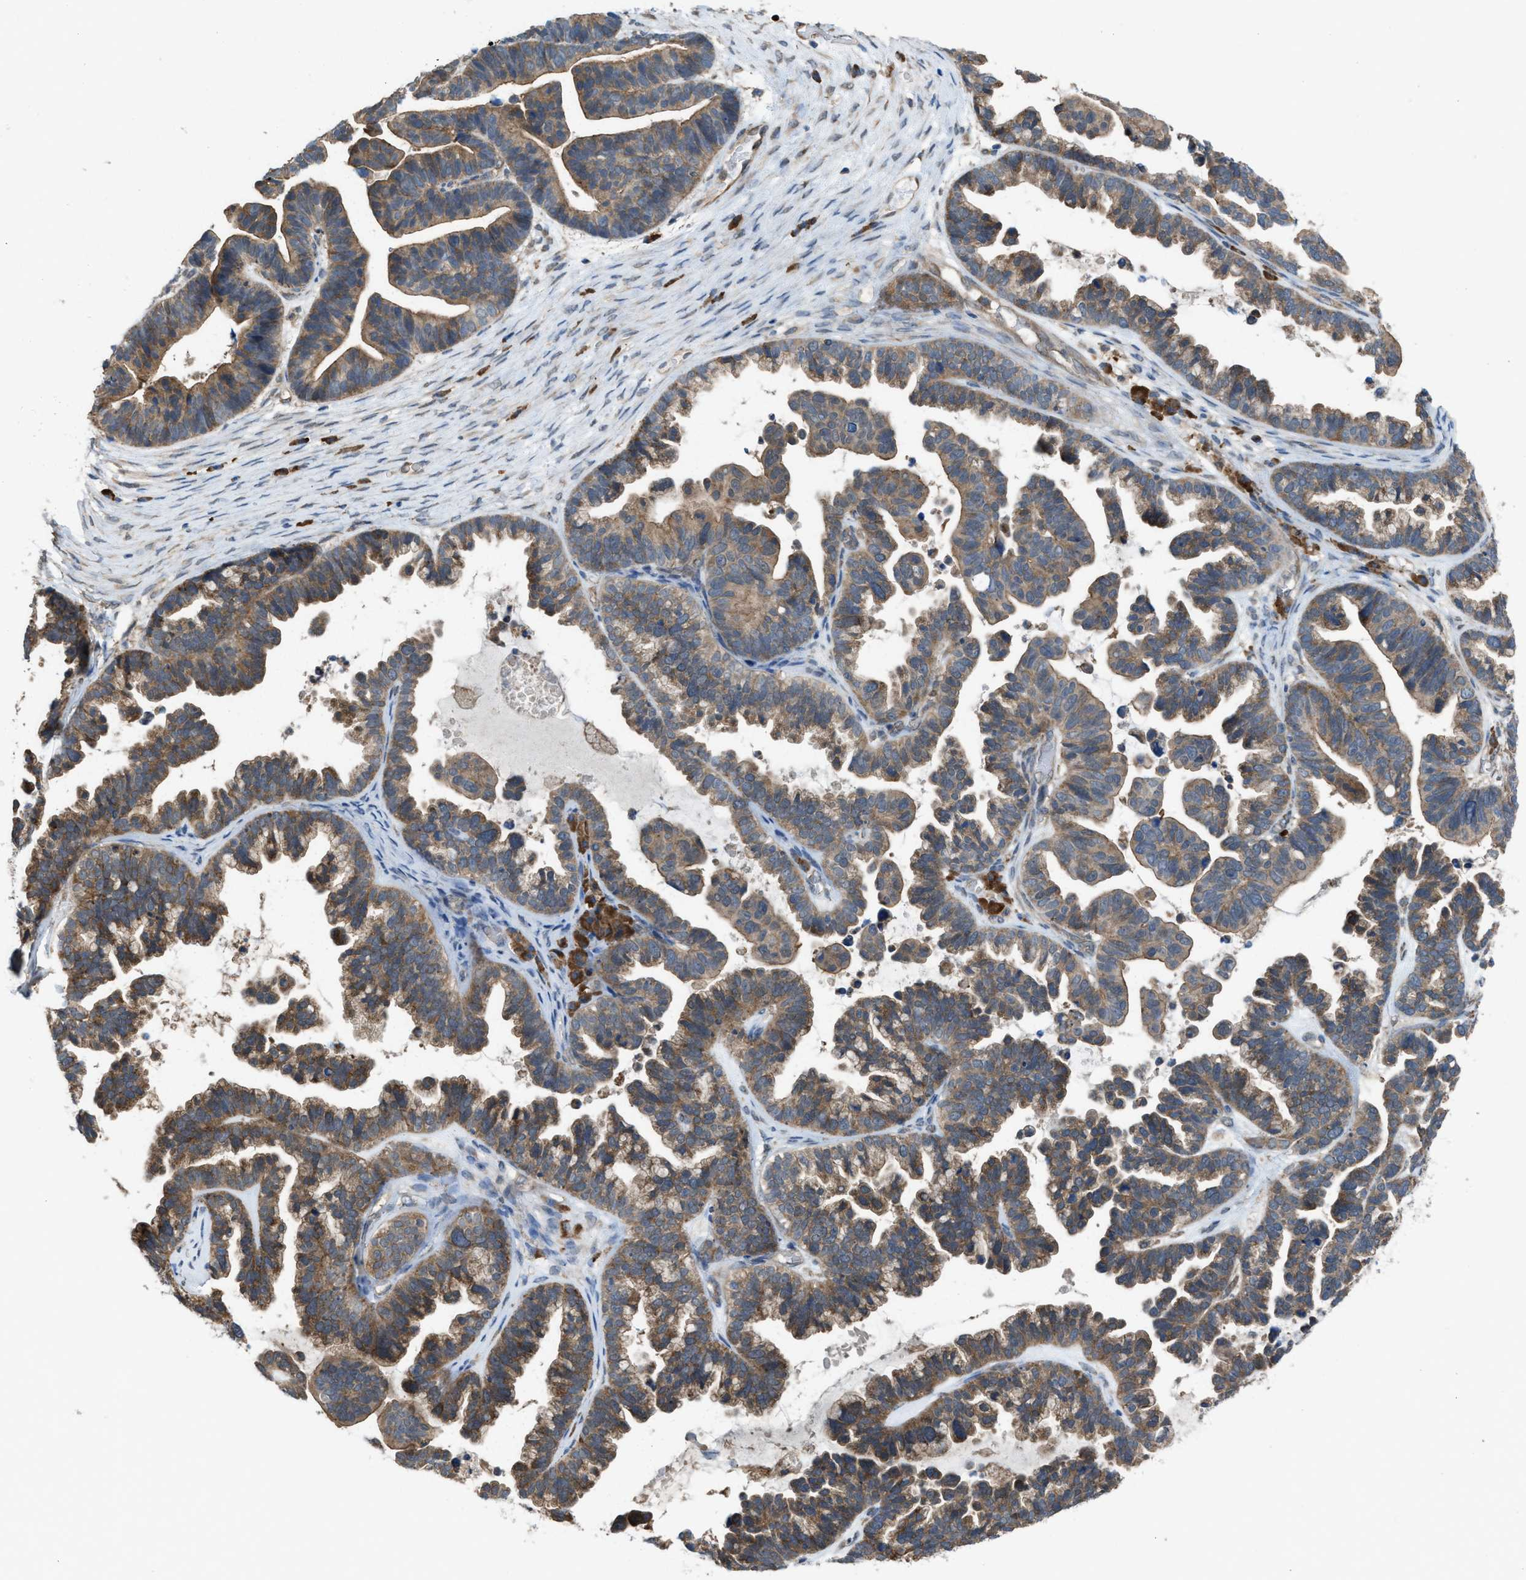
{"staining": {"intensity": "moderate", "quantity": ">75%", "location": "cytoplasmic/membranous"}, "tissue": "ovarian cancer", "cell_type": "Tumor cells", "image_type": "cancer", "snomed": [{"axis": "morphology", "description": "Cystadenocarcinoma, serous, NOS"}, {"axis": "topography", "description": "Ovary"}], "caption": "A medium amount of moderate cytoplasmic/membranous positivity is identified in approximately >75% of tumor cells in serous cystadenocarcinoma (ovarian) tissue. The staining is performed using DAB brown chromogen to label protein expression. The nuclei are counter-stained blue using hematoxylin.", "gene": "PLAA", "patient": {"sex": "female", "age": 56}}